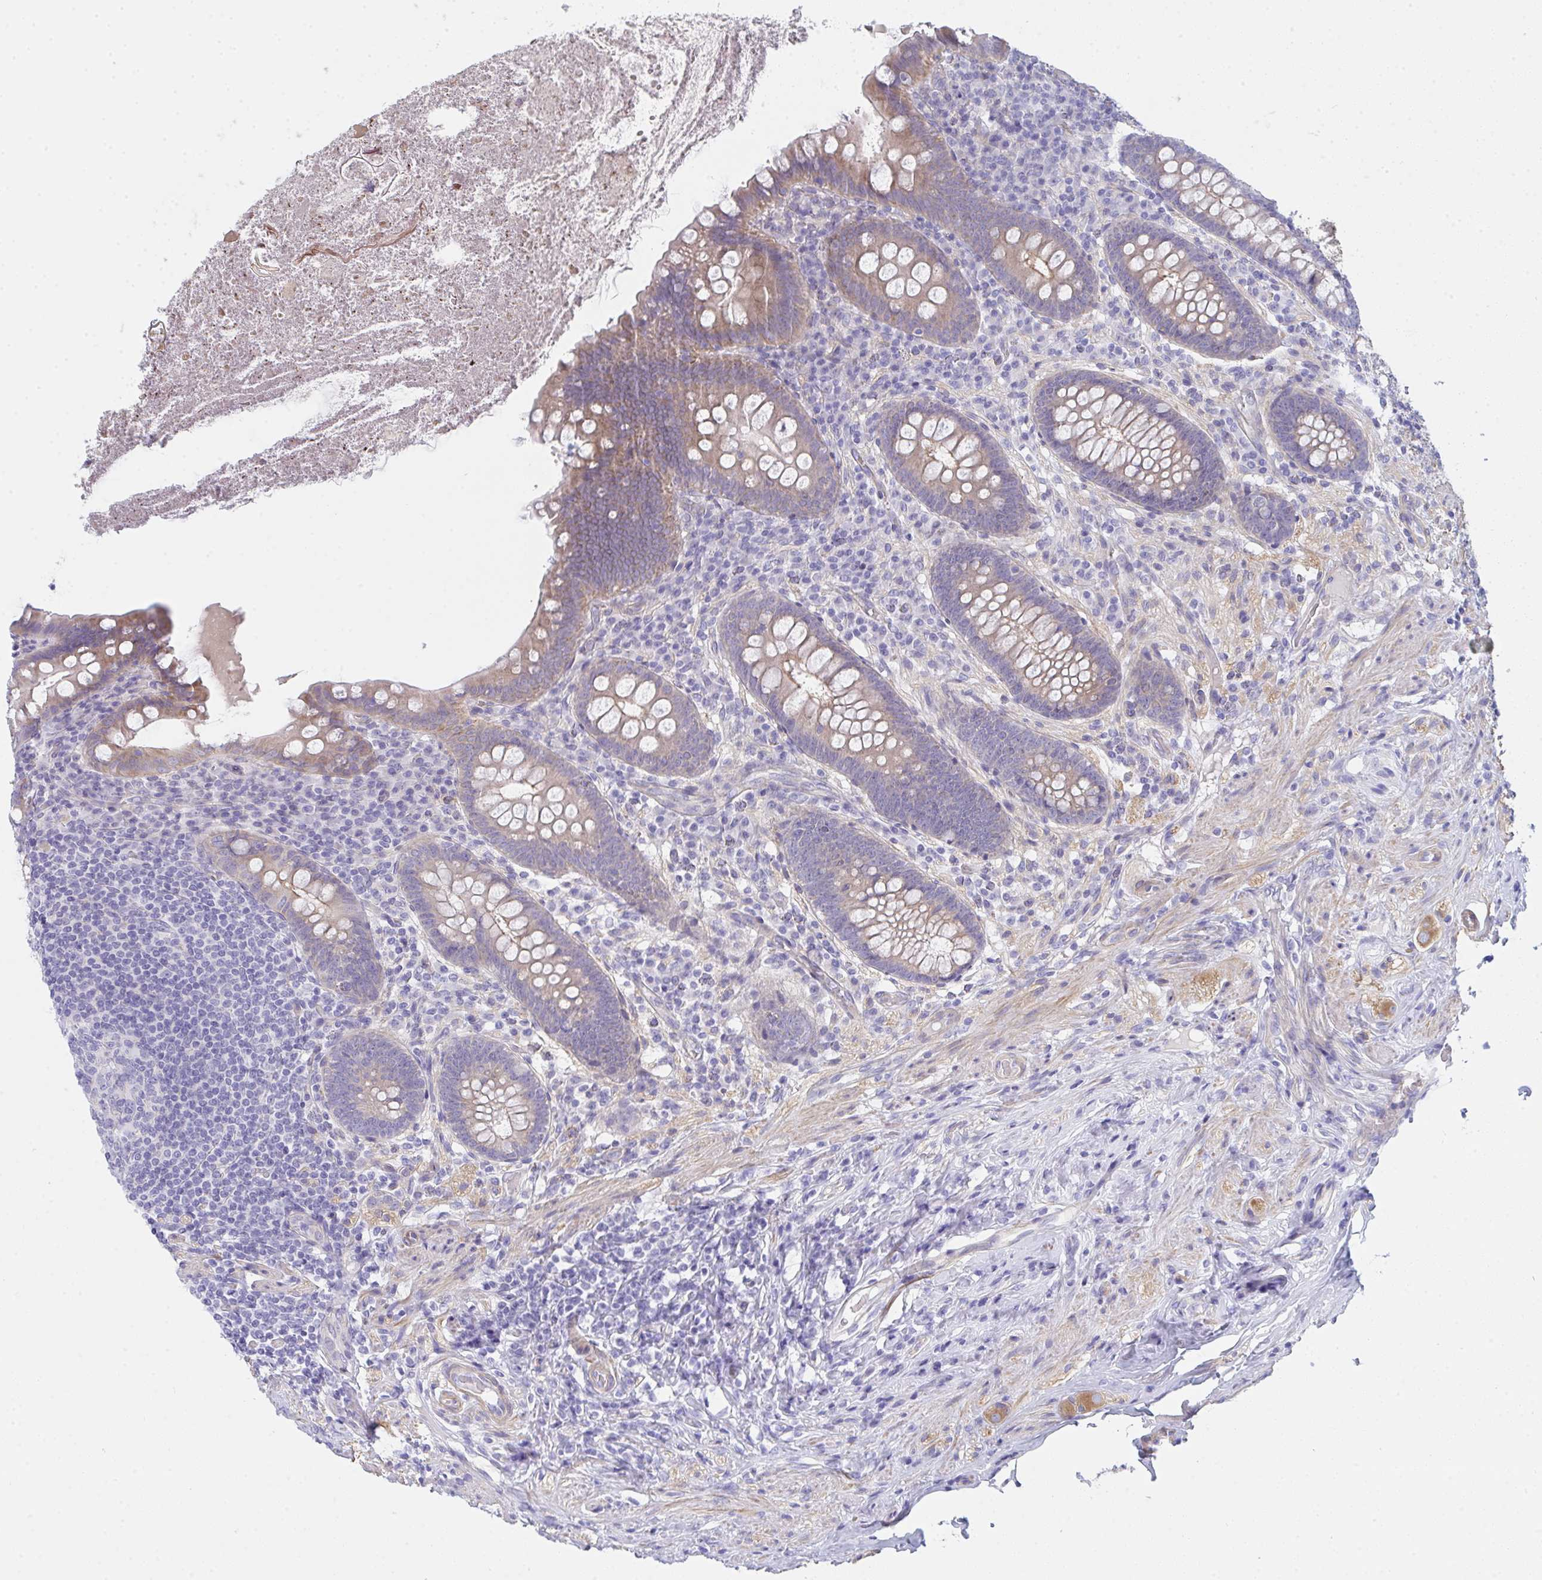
{"staining": {"intensity": "moderate", "quantity": "25%-75%", "location": "cytoplasmic/membranous"}, "tissue": "appendix", "cell_type": "Glandular cells", "image_type": "normal", "snomed": [{"axis": "morphology", "description": "Normal tissue, NOS"}, {"axis": "topography", "description": "Appendix"}], "caption": "Appendix stained with DAB immunohistochemistry exhibits medium levels of moderate cytoplasmic/membranous positivity in approximately 25%-75% of glandular cells.", "gene": "CEP170B", "patient": {"sex": "male", "age": 71}}